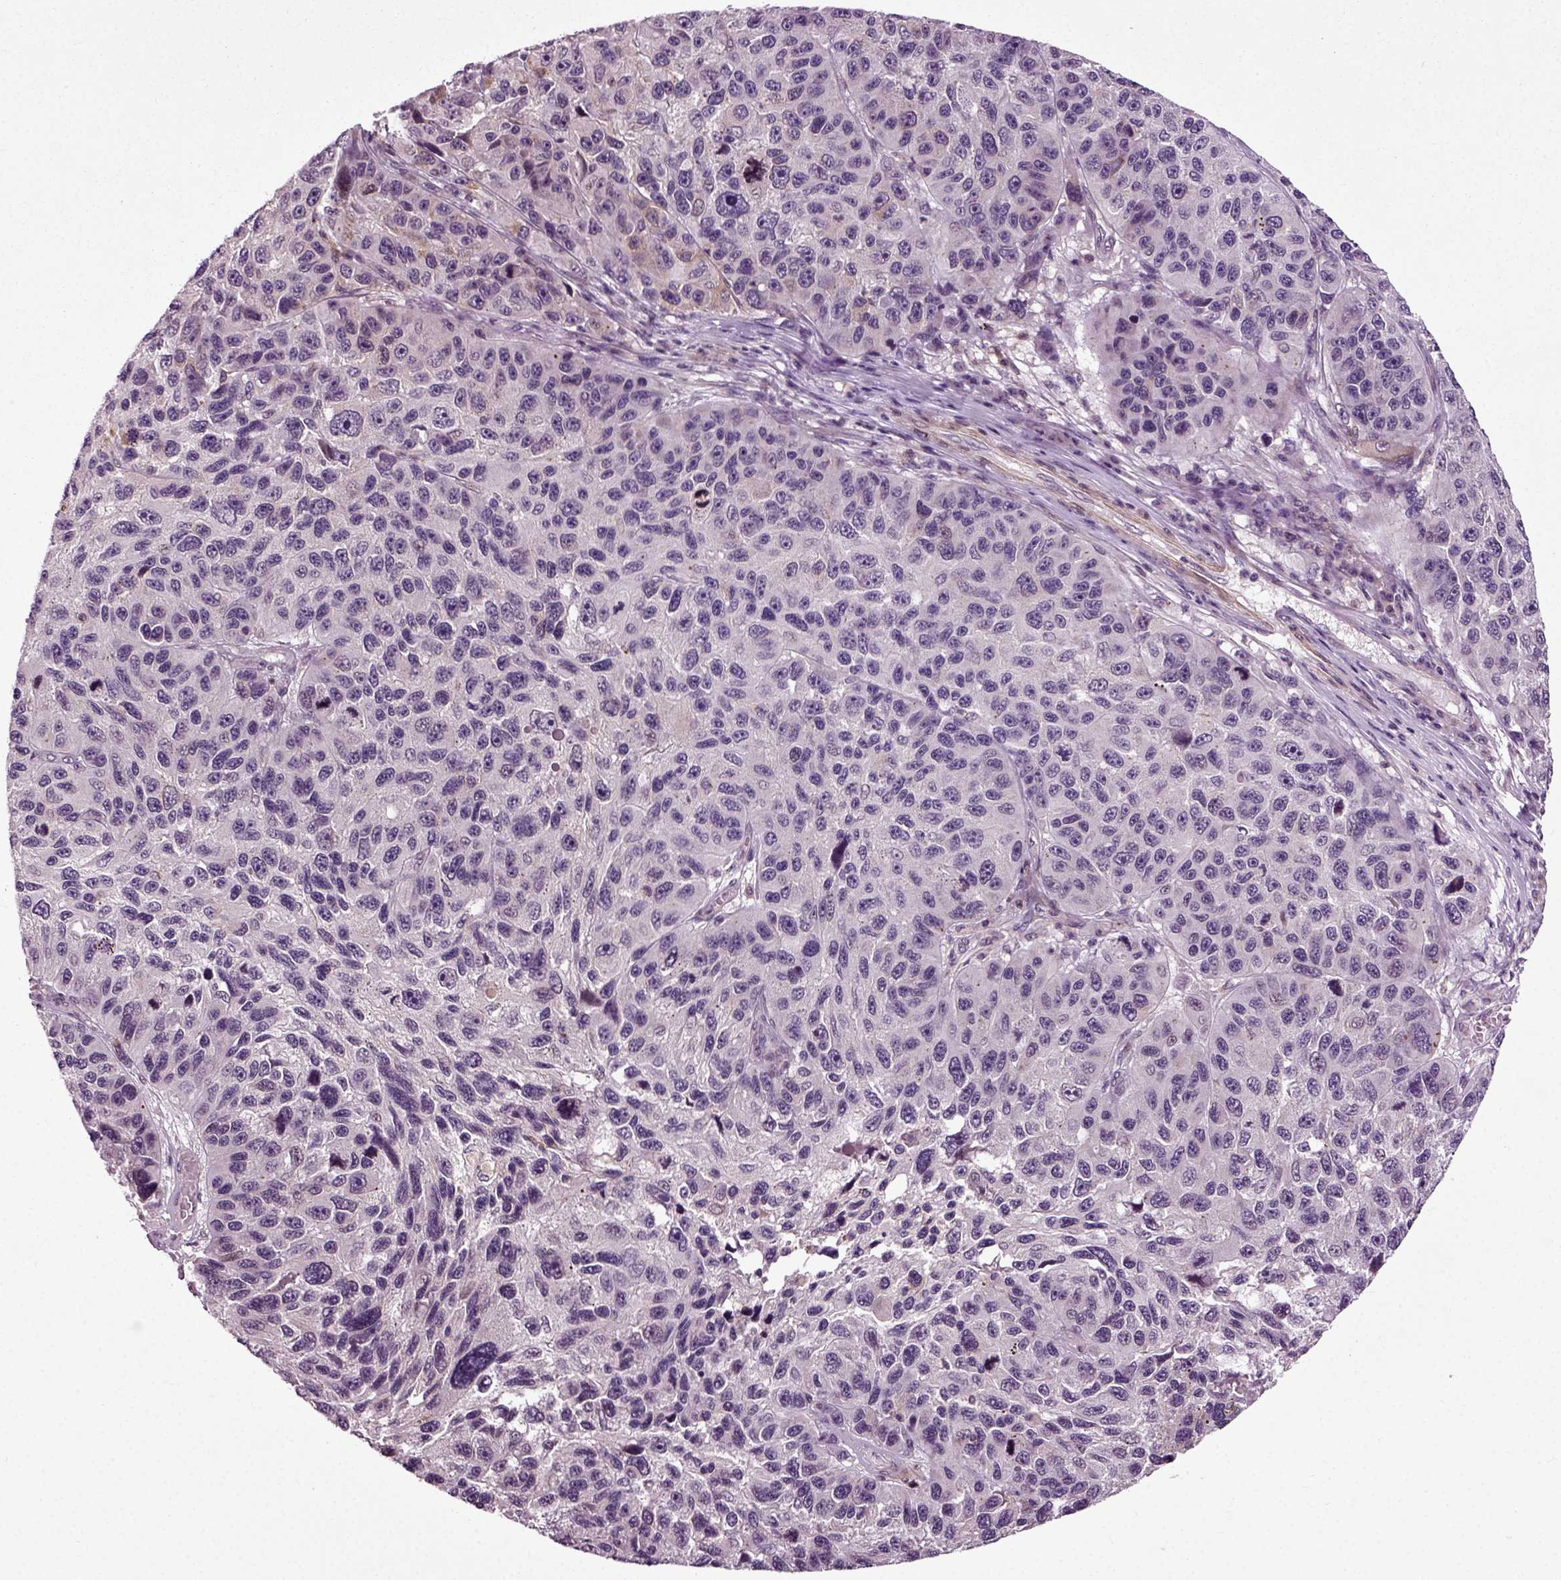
{"staining": {"intensity": "negative", "quantity": "none", "location": "none"}, "tissue": "melanoma", "cell_type": "Tumor cells", "image_type": "cancer", "snomed": [{"axis": "morphology", "description": "Malignant melanoma, NOS"}, {"axis": "topography", "description": "Skin"}], "caption": "High magnification brightfield microscopy of melanoma stained with DAB (brown) and counterstained with hematoxylin (blue): tumor cells show no significant positivity.", "gene": "KNSTRN", "patient": {"sex": "male", "age": 53}}